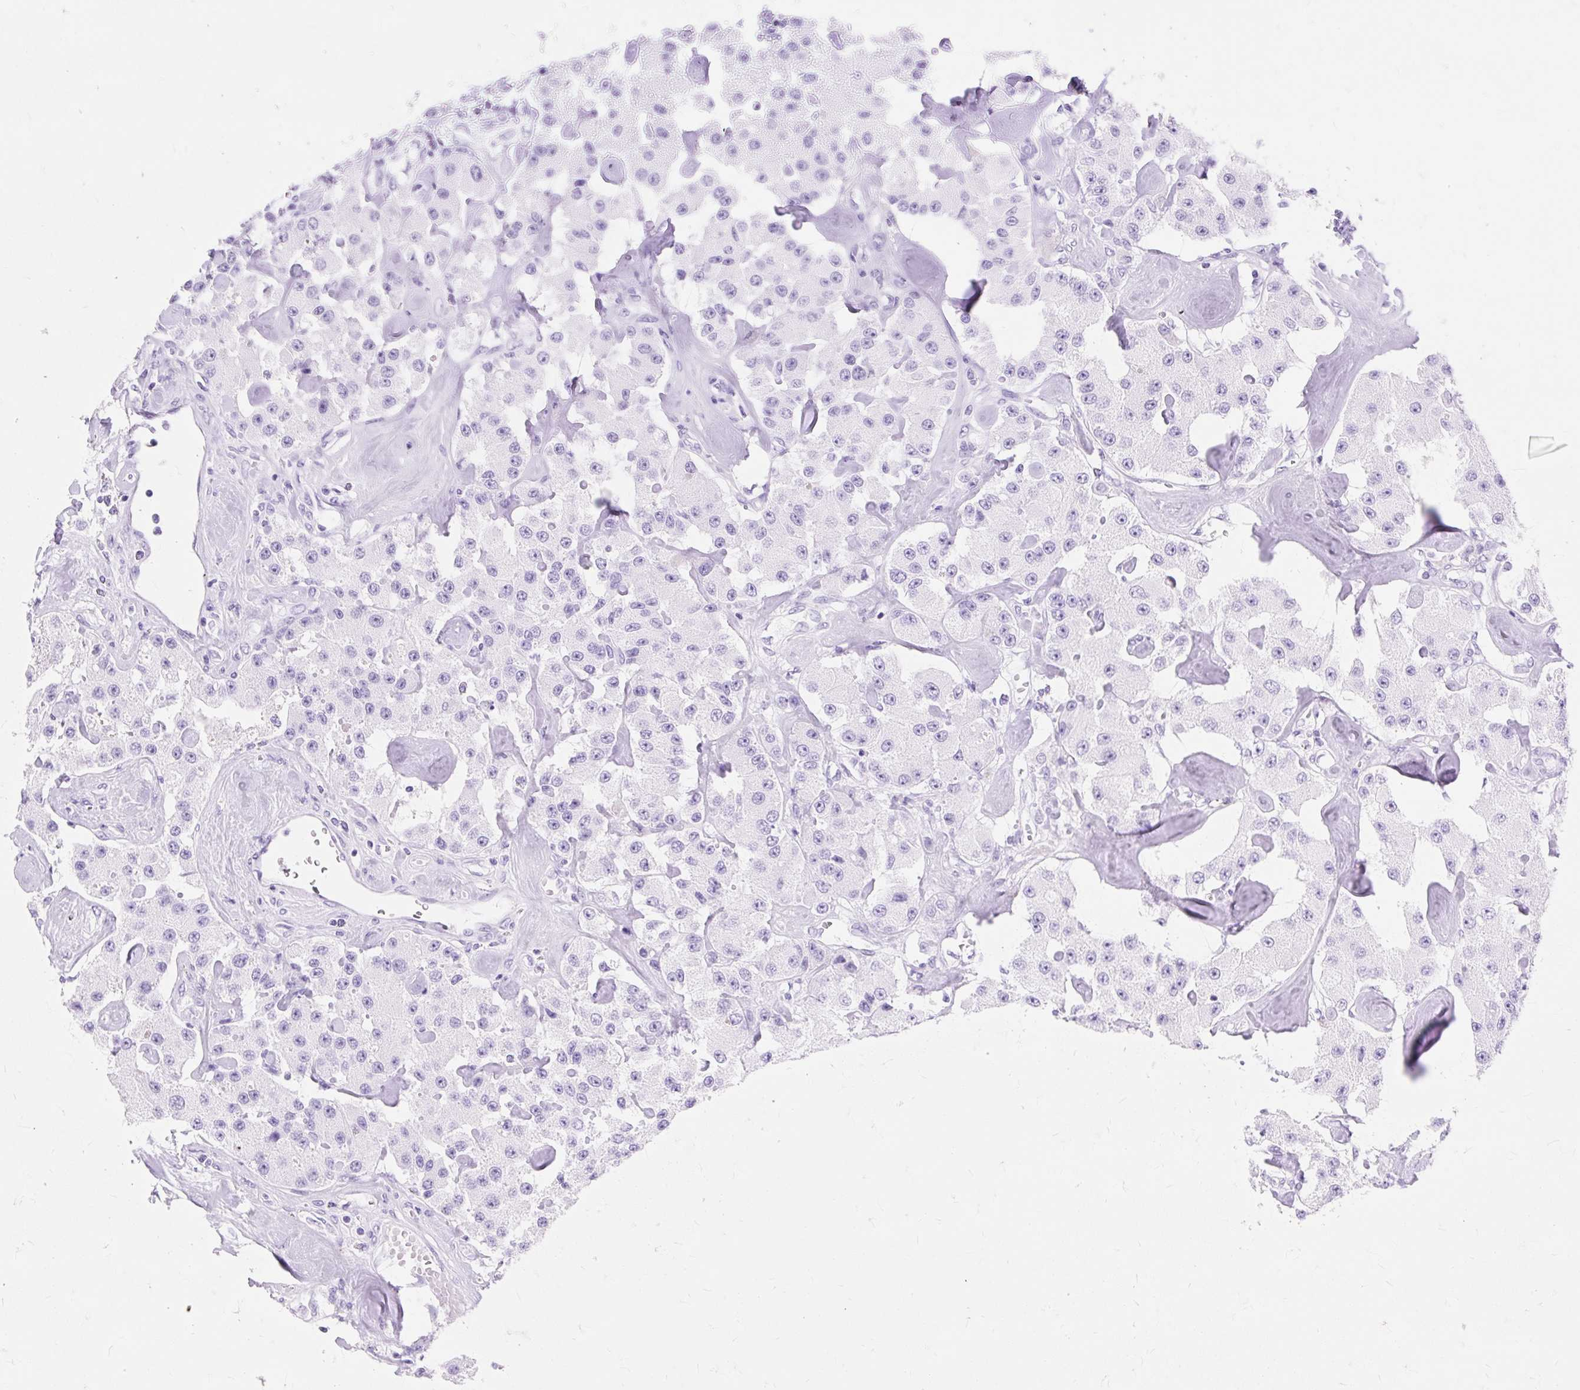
{"staining": {"intensity": "negative", "quantity": "none", "location": "none"}, "tissue": "carcinoid", "cell_type": "Tumor cells", "image_type": "cancer", "snomed": [{"axis": "morphology", "description": "Carcinoid, malignant, NOS"}, {"axis": "topography", "description": "Pancreas"}], "caption": "This is a micrograph of IHC staining of carcinoid, which shows no positivity in tumor cells.", "gene": "MBP", "patient": {"sex": "male", "age": 41}}